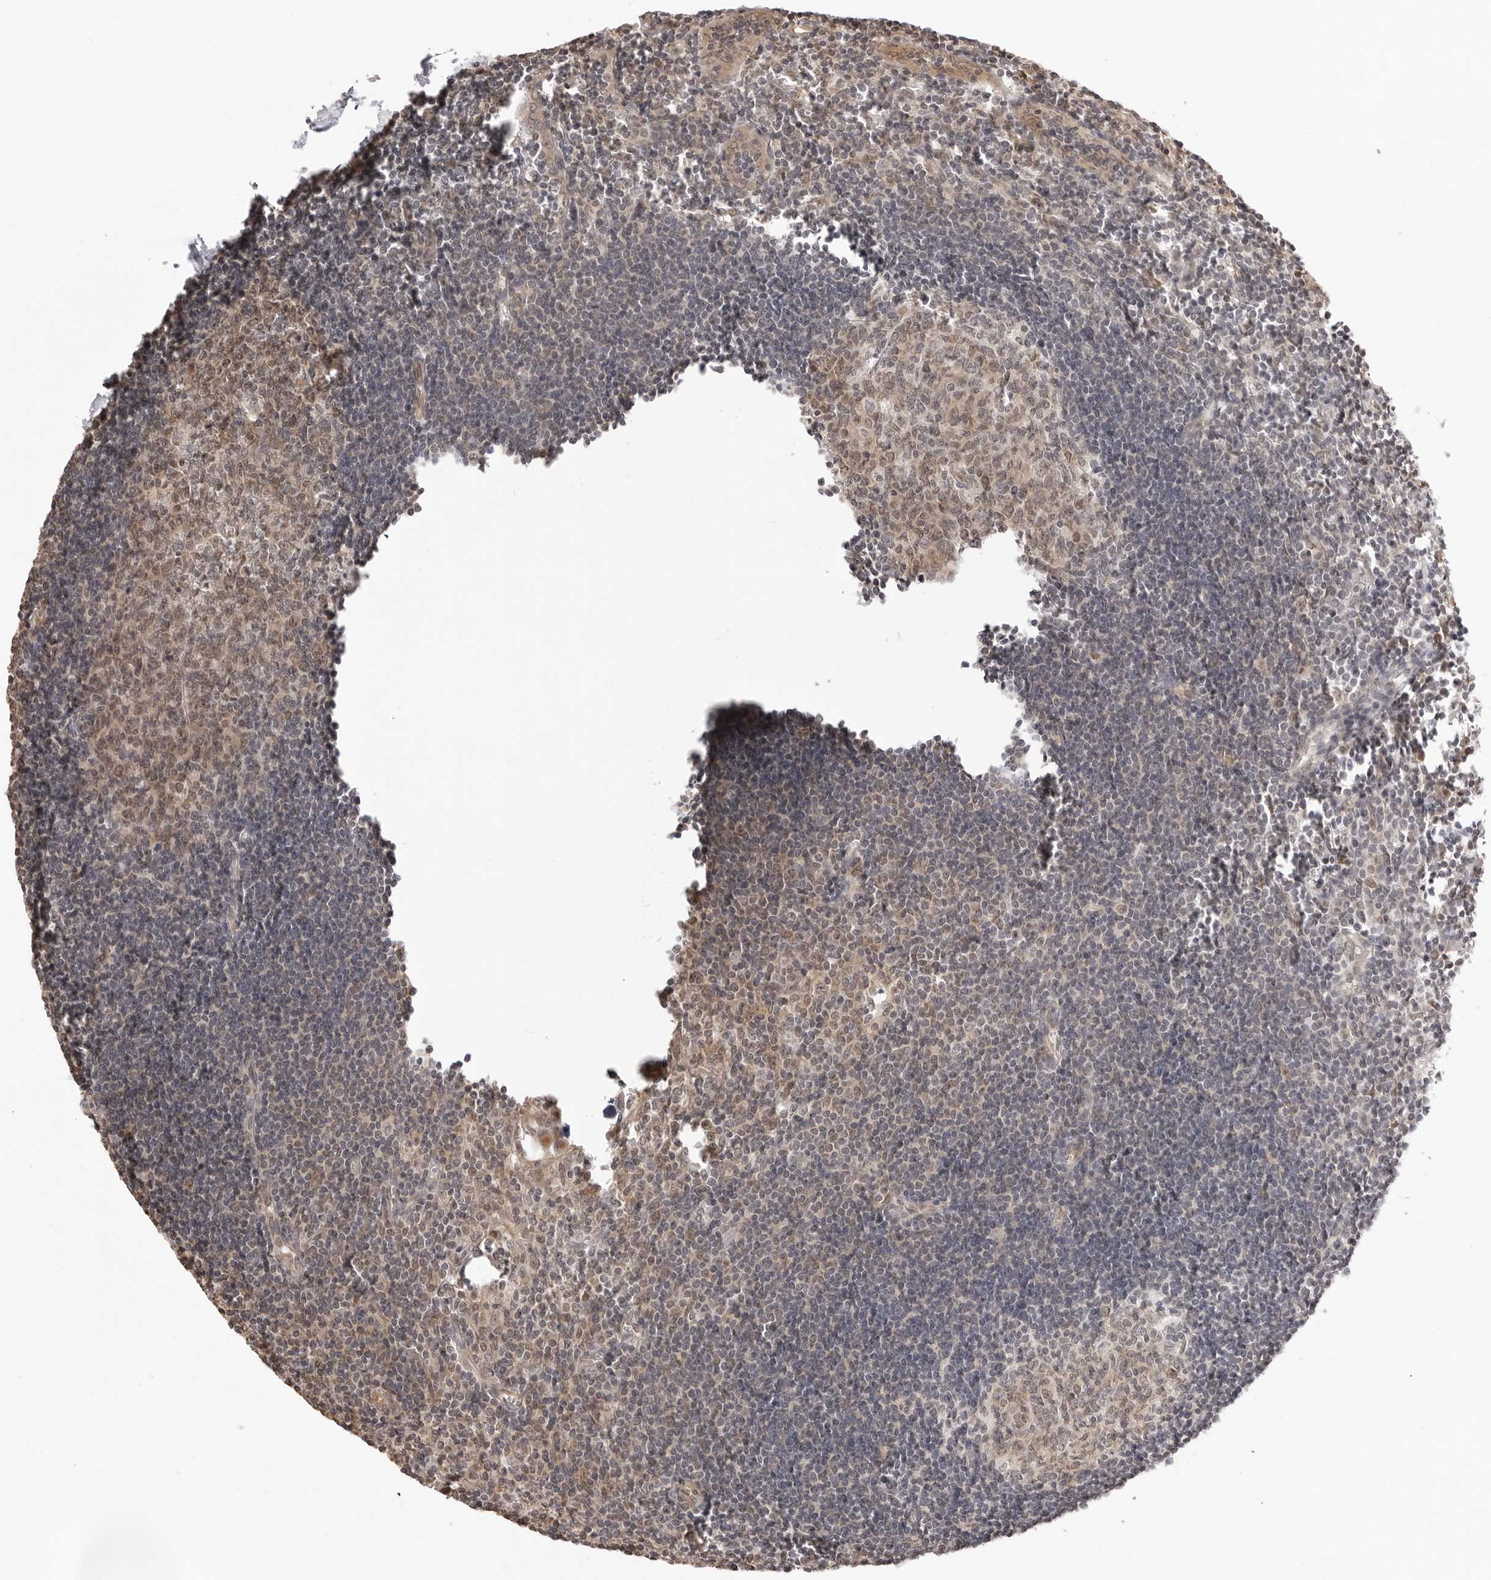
{"staining": {"intensity": "weak", "quantity": ">75%", "location": "cytoplasmic/membranous,nuclear"}, "tissue": "lymph node", "cell_type": "Germinal center cells", "image_type": "normal", "snomed": [{"axis": "morphology", "description": "Normal tissue, NOS"}, {"axis": "morphology", "description": "Malignant melanoma, Metastatic site"}, {"axis": "topography", "description": "Lymph node"}], "caption": "DAB (3,3'-diaminobenzidine) immunohistochemical staining of normal human lymph node shows weak cytoplasmic/membranous,nuclear protein staining in about >75% of germinal center cells. (Stains: DAB (3,3'-diaminobenzidine) in brown, nuclei in blue, Microscopy: brightfield microscopy at high magnification).", "gene": "FDPS", "patient": {"sex": "male", "age": 41}}